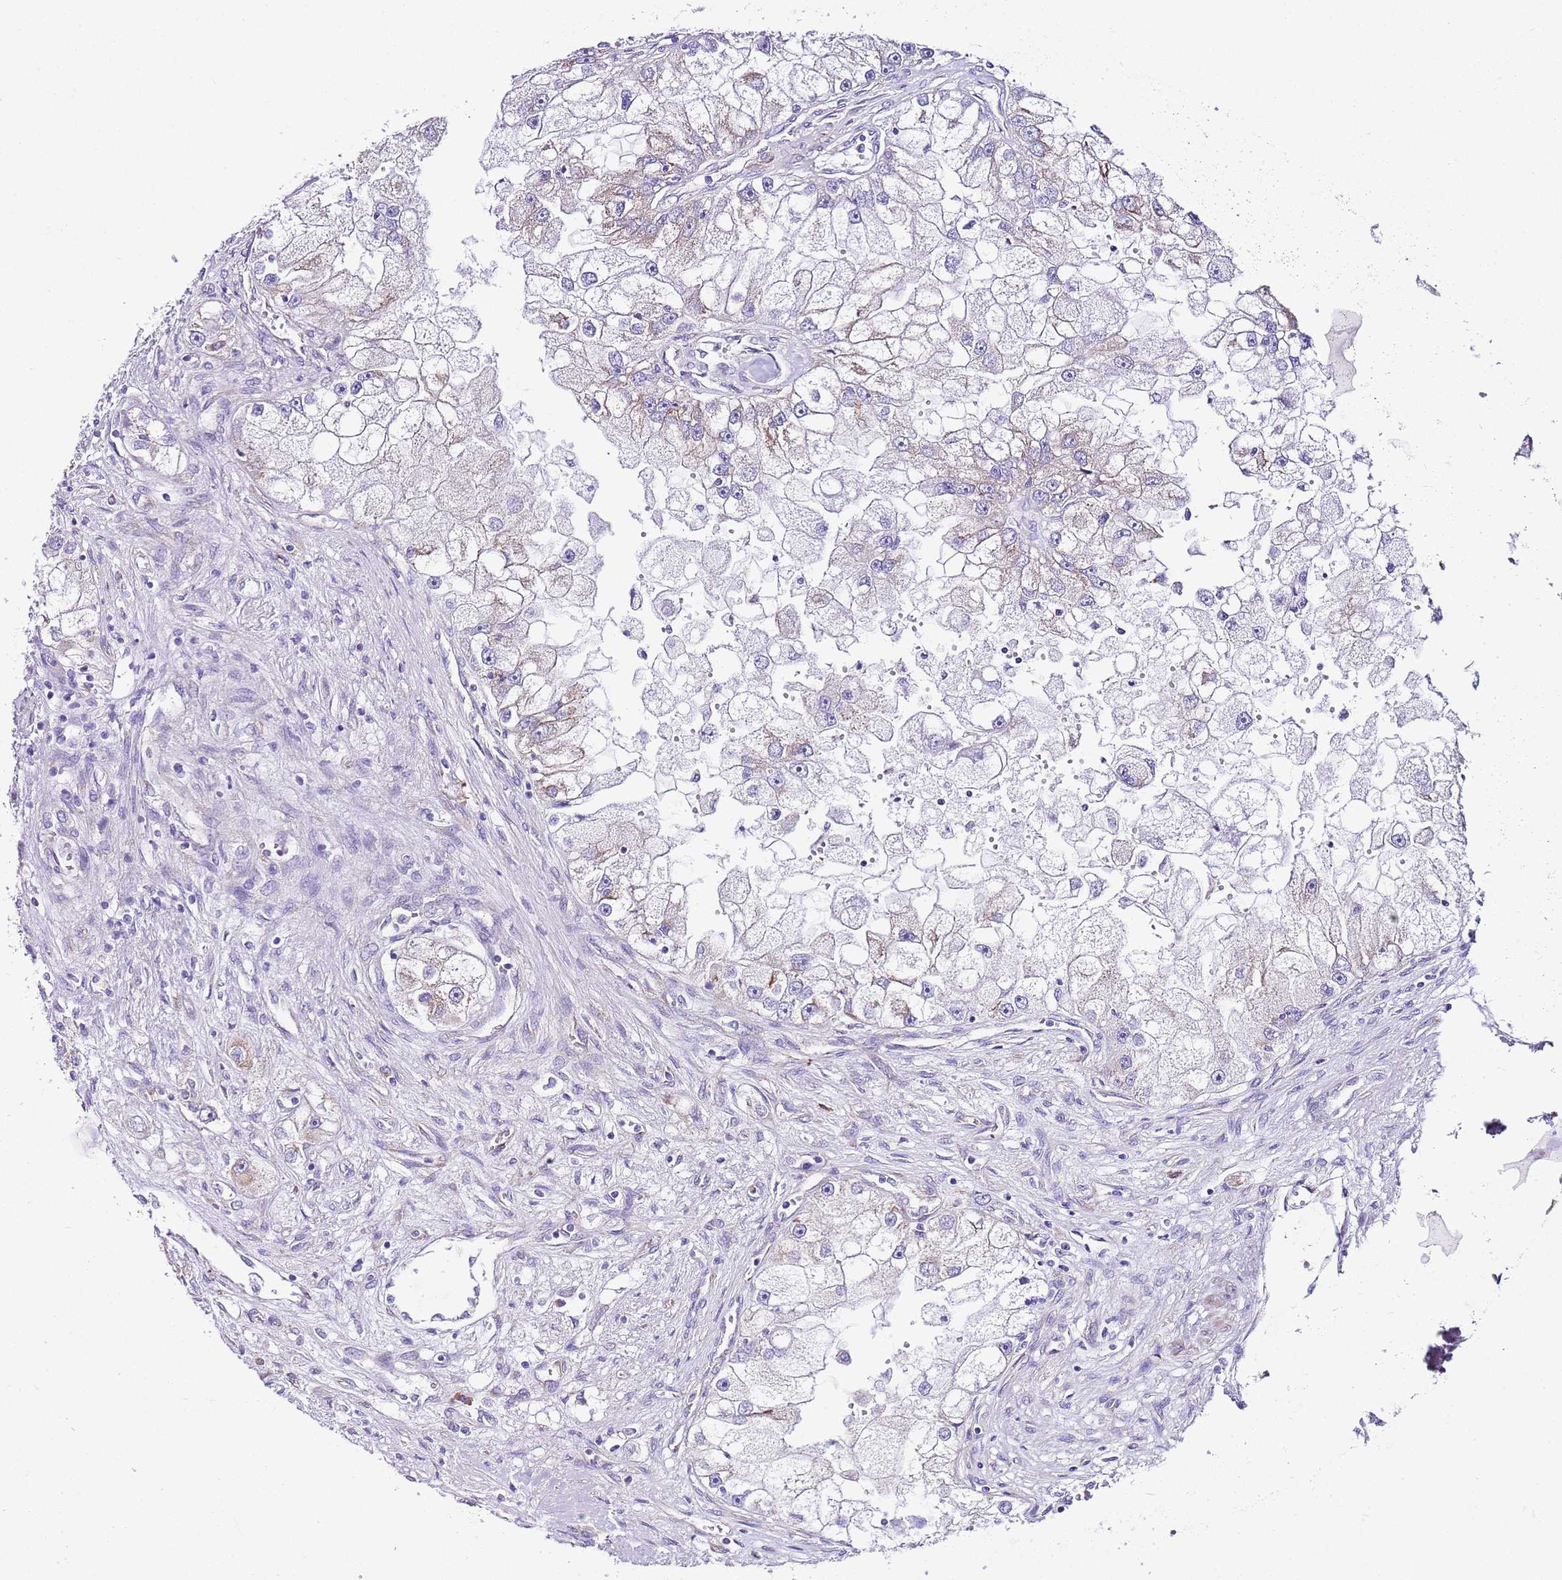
{"staining": {"intensity": "negative", "quantity": "none", "location": "none"}, "tissue": "renal cancer", "cell_type": "Tumor cells", "image_type": "cancer", "snomed": [{"axis": "morphology", "description": "Adenocarcinoma, NOS"}, {"axis": "topography", "description": "Kidney"}], "caption": "This micrograph is of adenocarcinoma (renal) stained with IHC to label a protein in brown with the nuclei are counter-stained blue. There is no staining in tumor cells.", "gene": "RPS10", "patient": {"sex": "male", "age": 63}}